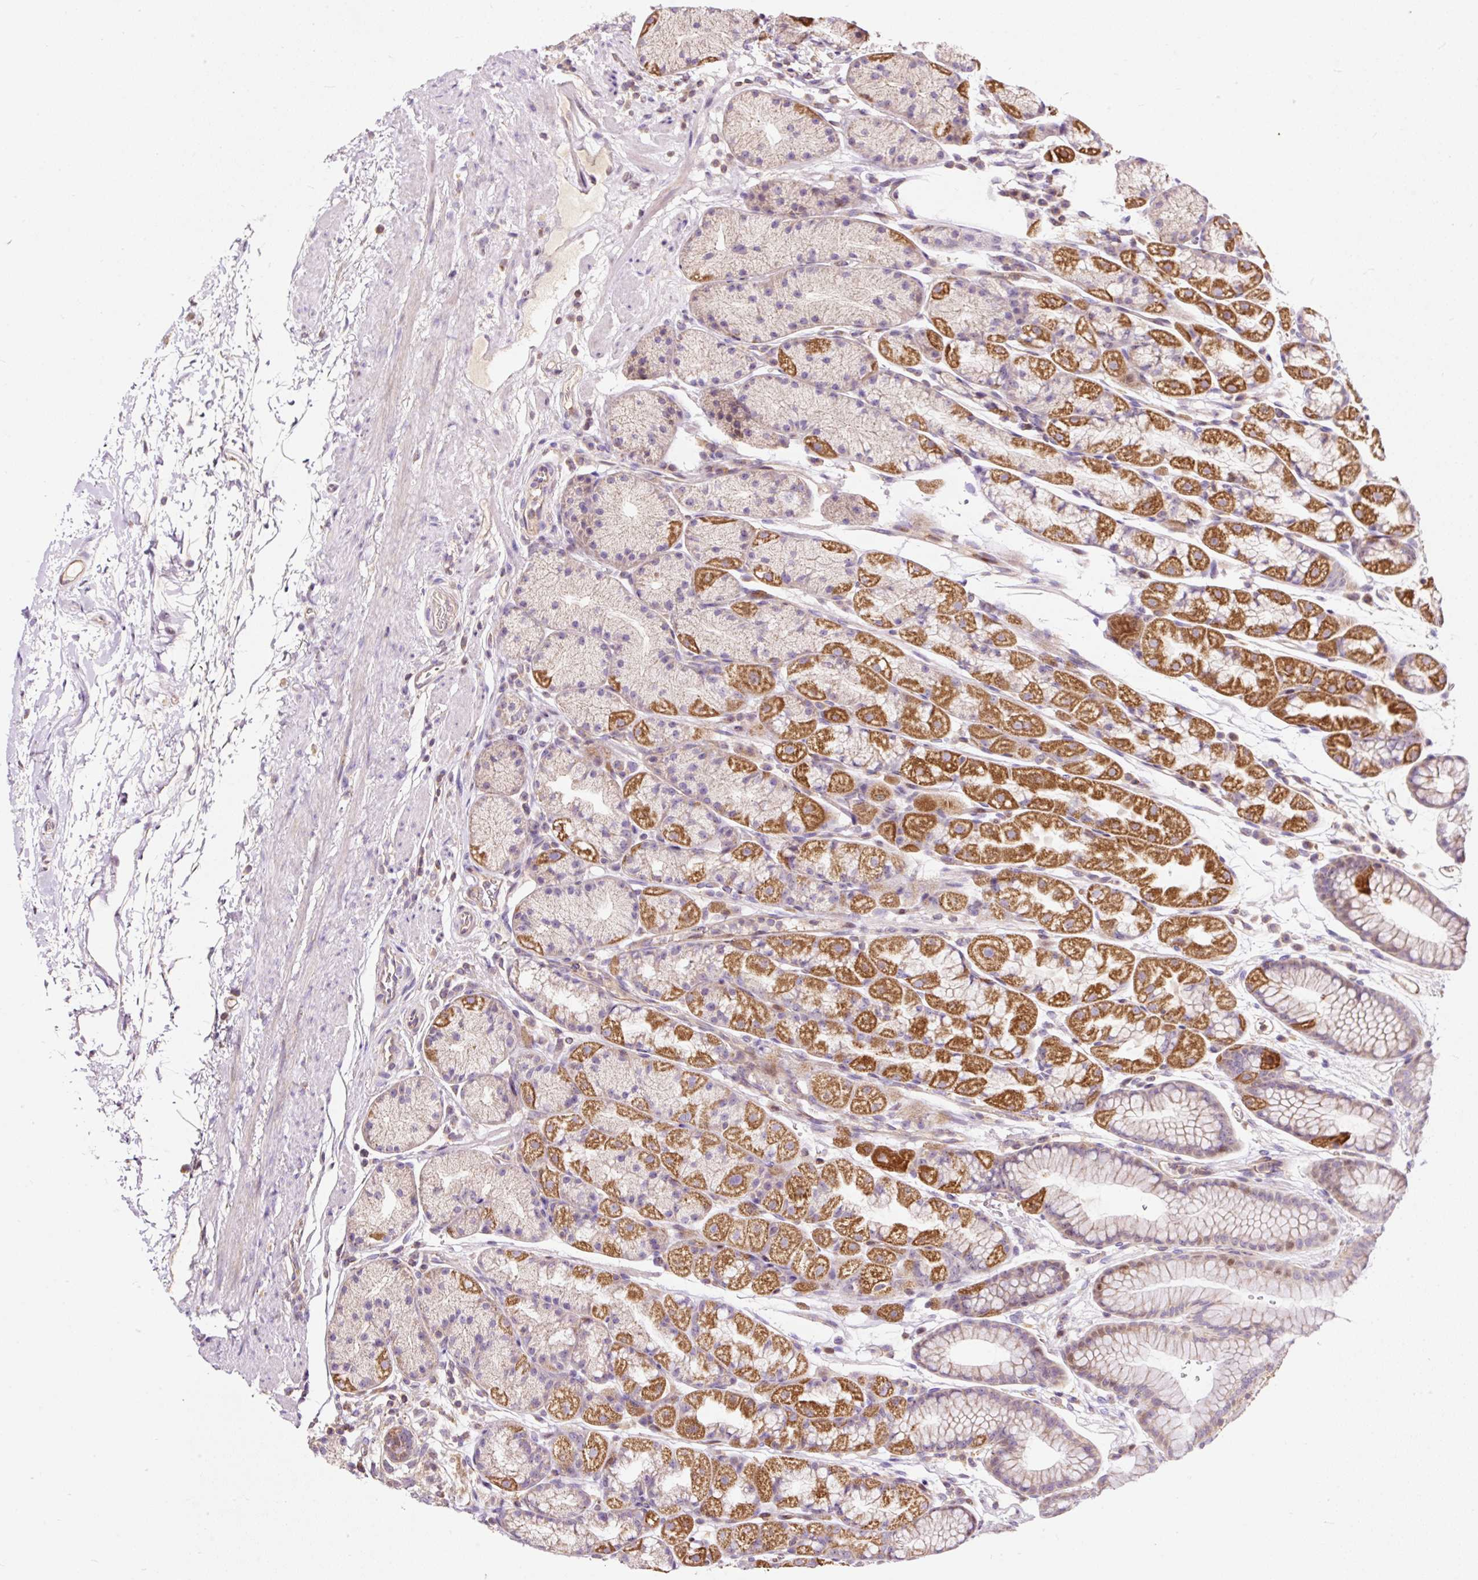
{"staining": {"intensity": "strong", "quantity": "25%-75%", "location": "cytoplasmic/membranous"}, "tissue": "stomach", "cell_type": "Glandular cells", "image_type": "normal", "snomed": [{"axis": "morphology", "description": "Normal tissue, NOS"}, {"axis": "topography", "description": "Stomach, lower"}], "caption": "The image reveals a brown stain indicating the presence of a protein in the cytoplasmic/membranous of glandular cells in stomach.", "gene": "BOLA3", "patient": {"sex": "male", "age": 67}}